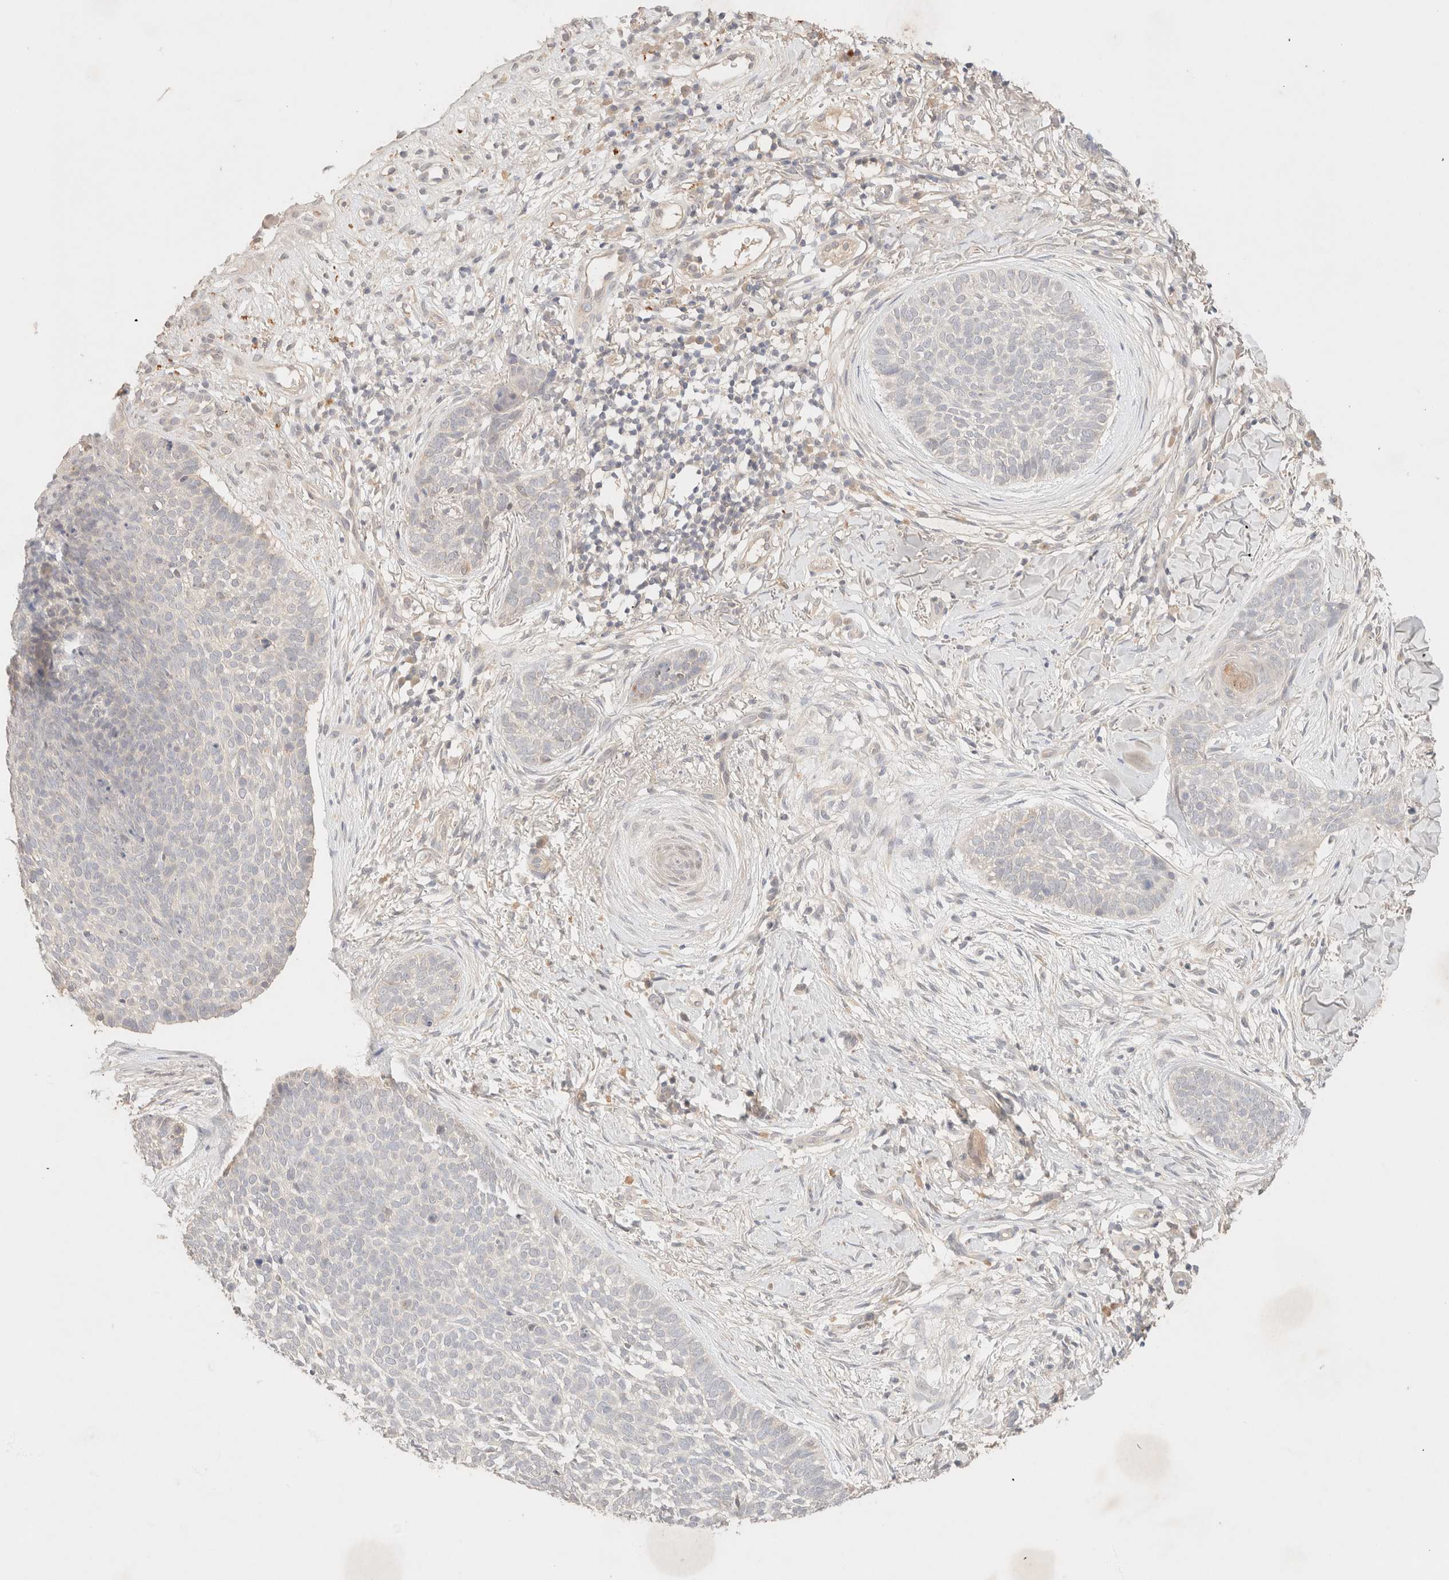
{"staining": {"intensity": "negative", "quantity": "none", "location": "none"}, "tissue": "skin cancer", "cell_type": "Tumor cells", "image_type": "cancer", "snomed": [{"axis": "morphology", "description": "Normal tissue, NOS"}, {"axis": "morphology", "description": "Basal cell carcinoma"}, {"axis": "topography", "description": "Skin"}], "caption": "Tumor cells show no significant expression in basal cell carcinoma (skin).", "gene": "SARM1", "patient": {"sex": "male", "age": 67}}